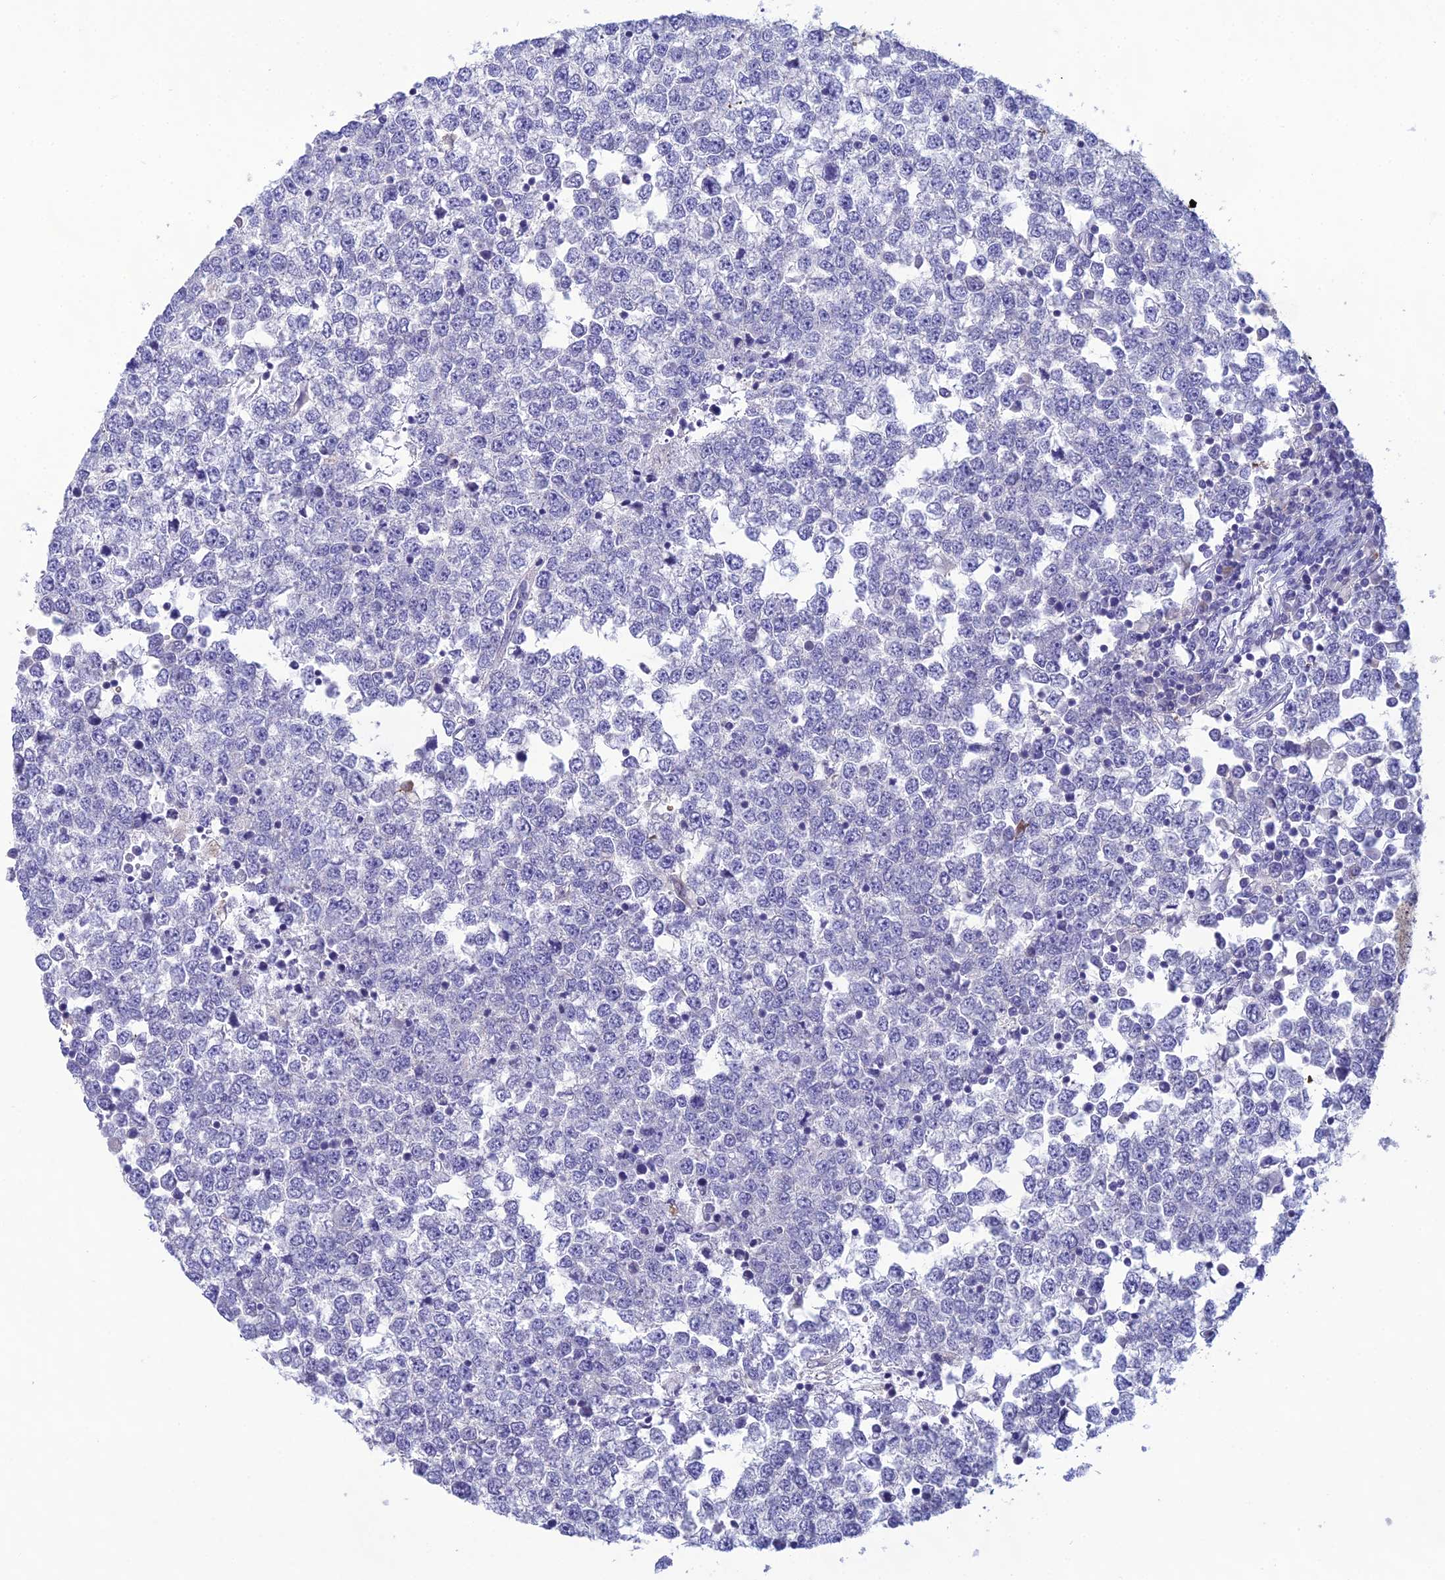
{"staining": {"intensity": "negative", "quantity": "none", "location": "none"}, "tissue": "testis cancer", "cell_type": "Tumor cells", "image_type": "cancer", "snomed": [{"axis": "morphology", "description": "Seminoma, NOS"}, {"axis": "topography", "description": "Testis"}], "caption": "IHC image of neoplastic tissue: human testis cancer stained with DAB (3,3'-diaminobenzidine) demonstrates no significant protein staining in tumor cells.", "gene": "CRB2", "patient": {"sex": "male", "age": 65}}